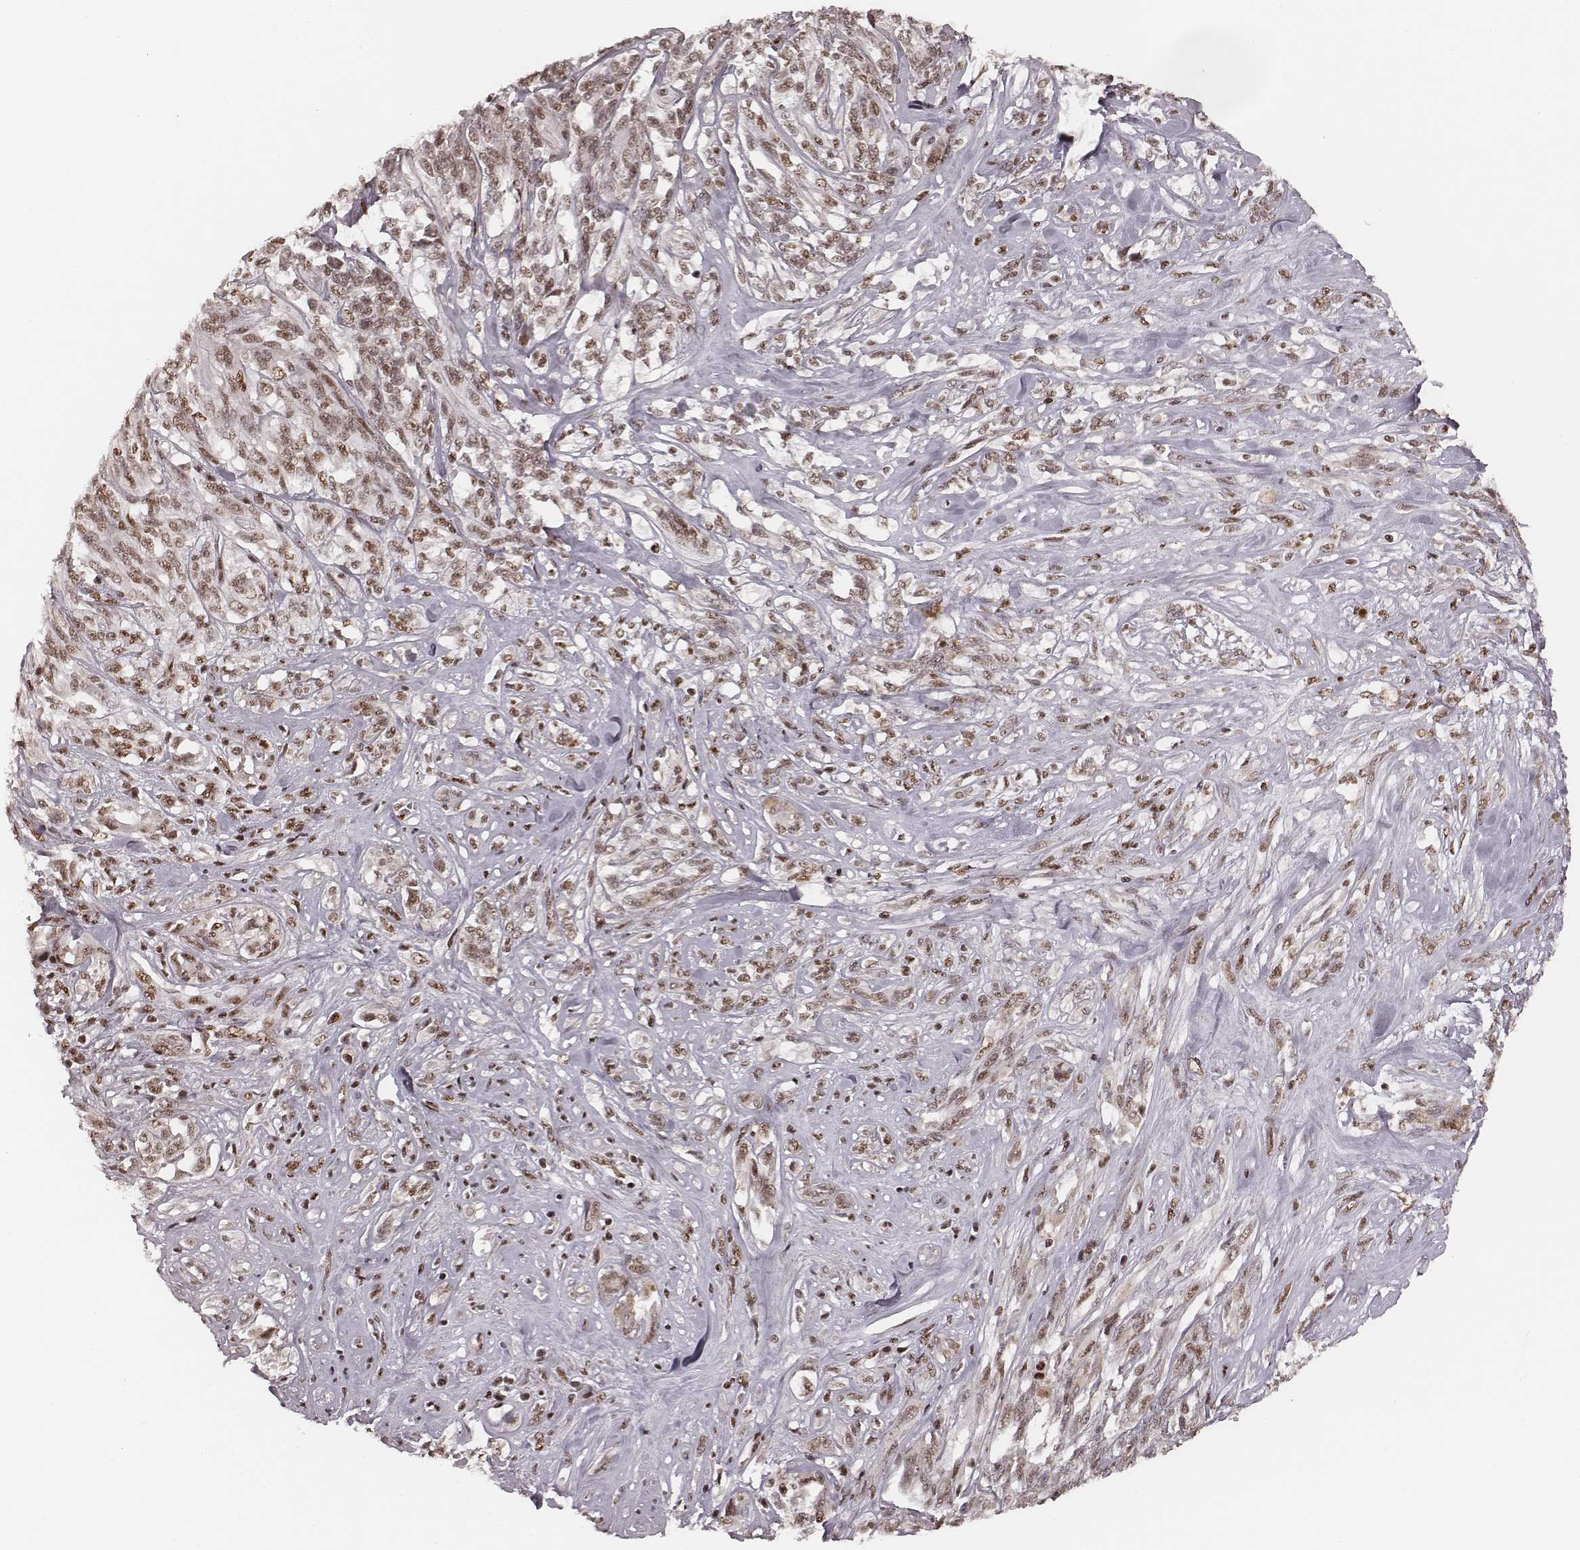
{"staining": {"intensity": "moderate", "quantity": ">75%", "location": "nuclear"}, "tissue": "melanoma", "cell_type": "Tumor cells", "image_type": "cancer", "snomed": [{"axis": "morphology", "description": "Malignant melanoma, NOS"}, {"axis": "topography", "description": "Skin"}], "caption": "Melanoma was stained to show a protein in brown. There is medium levels of moderate nuclear staining in about >75% of tumor cells.", "gene": "LUC7L", "patient": {"sex": "female", "age": 91}}